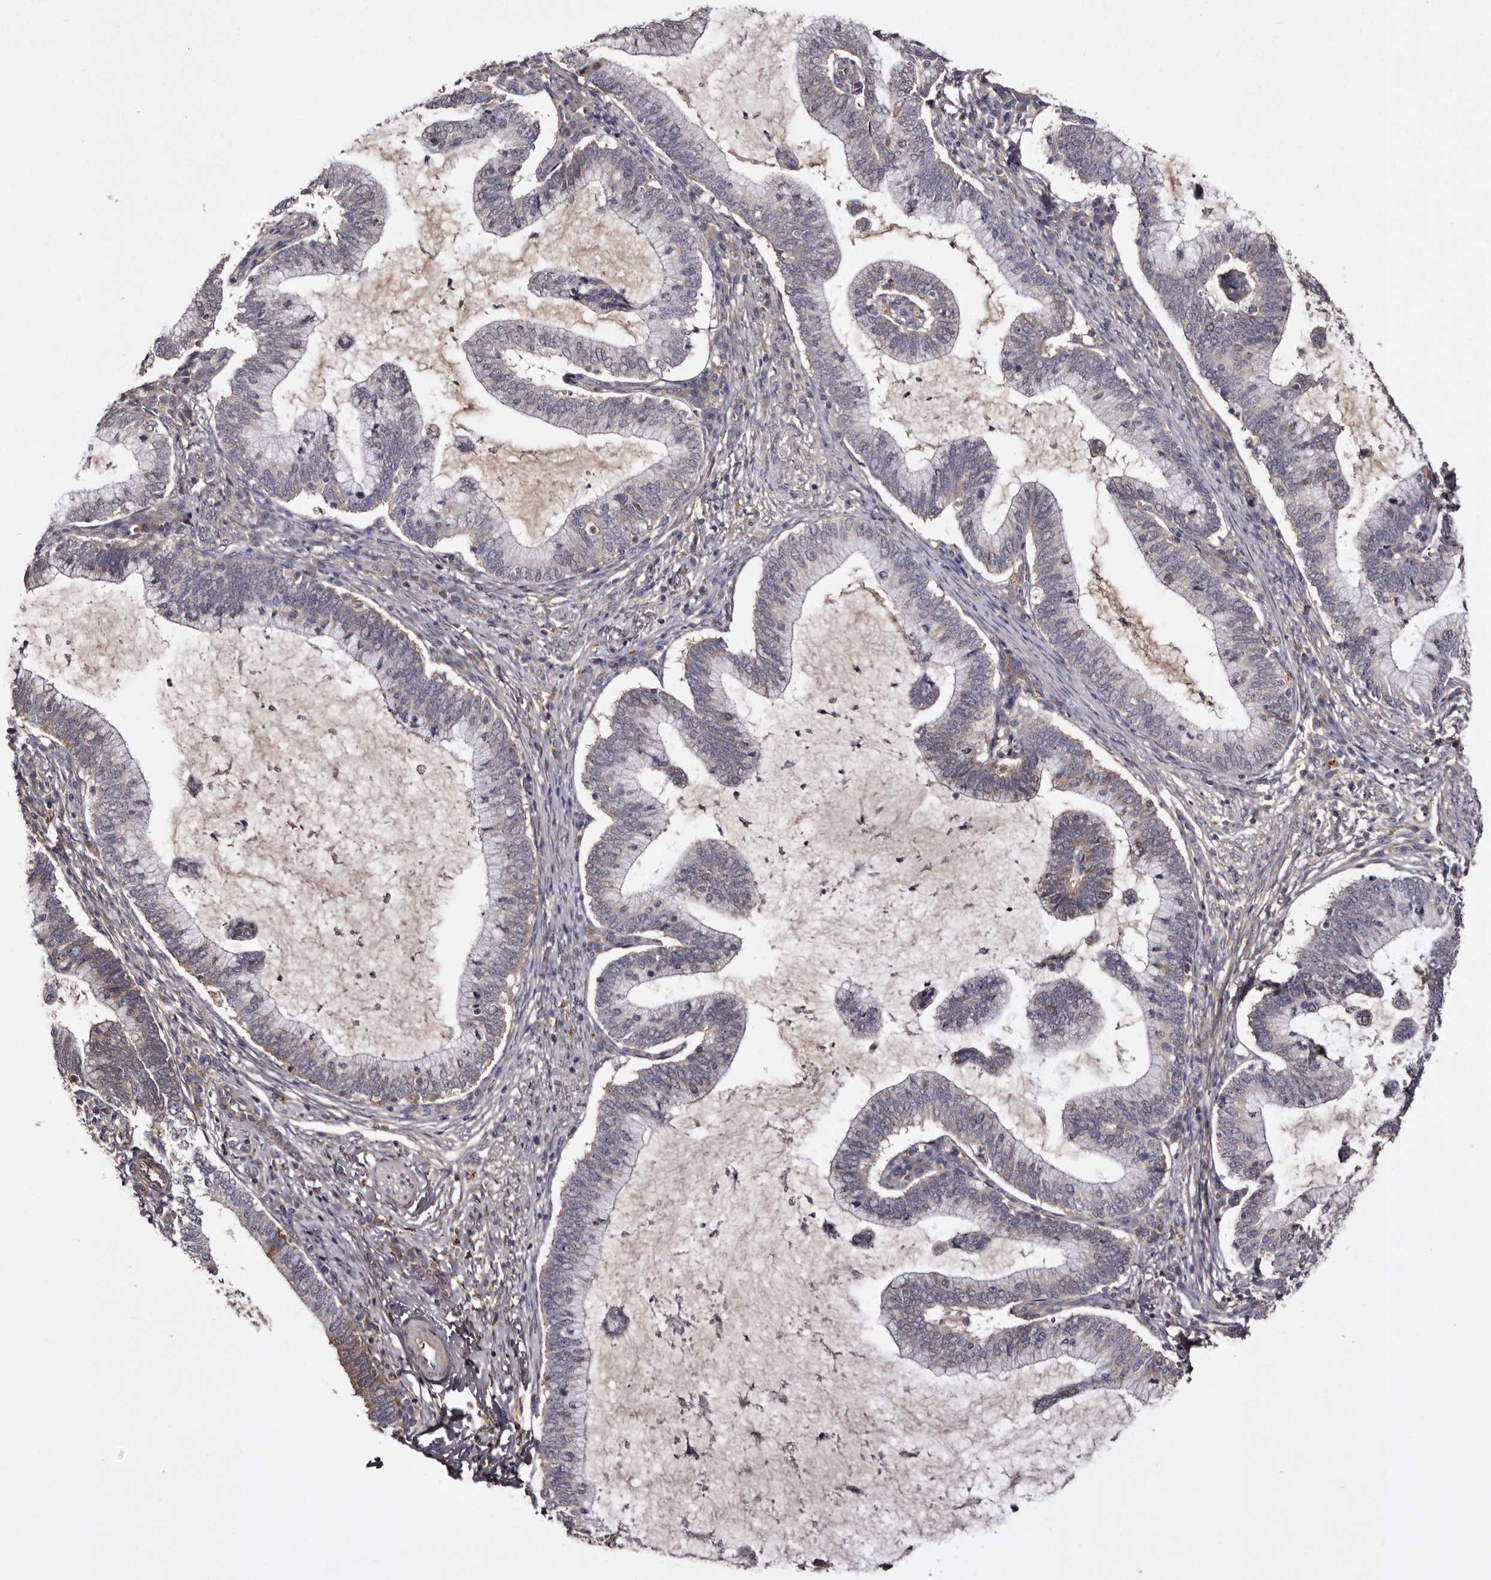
{"staining": {"intensity": "moderate", "quantity": "<25%", "location": "cytoplasmic/membranous"}, "tissue": "cervical cancer", "cell_type": "Tumor cells", "image_type": "cancer", "snomed": [{"axis": "morphology", "description": "Adenocarcinoma, NOS"}, {"axis": "topography", "description": "Cervix"}], "caption": "Cervical cancer (adenocarcinoma) stained with a protein marker shows moderate staining in tumor cells.", "gene": "CYP1B1", "patient": {"sex": "female", "age": 36}}